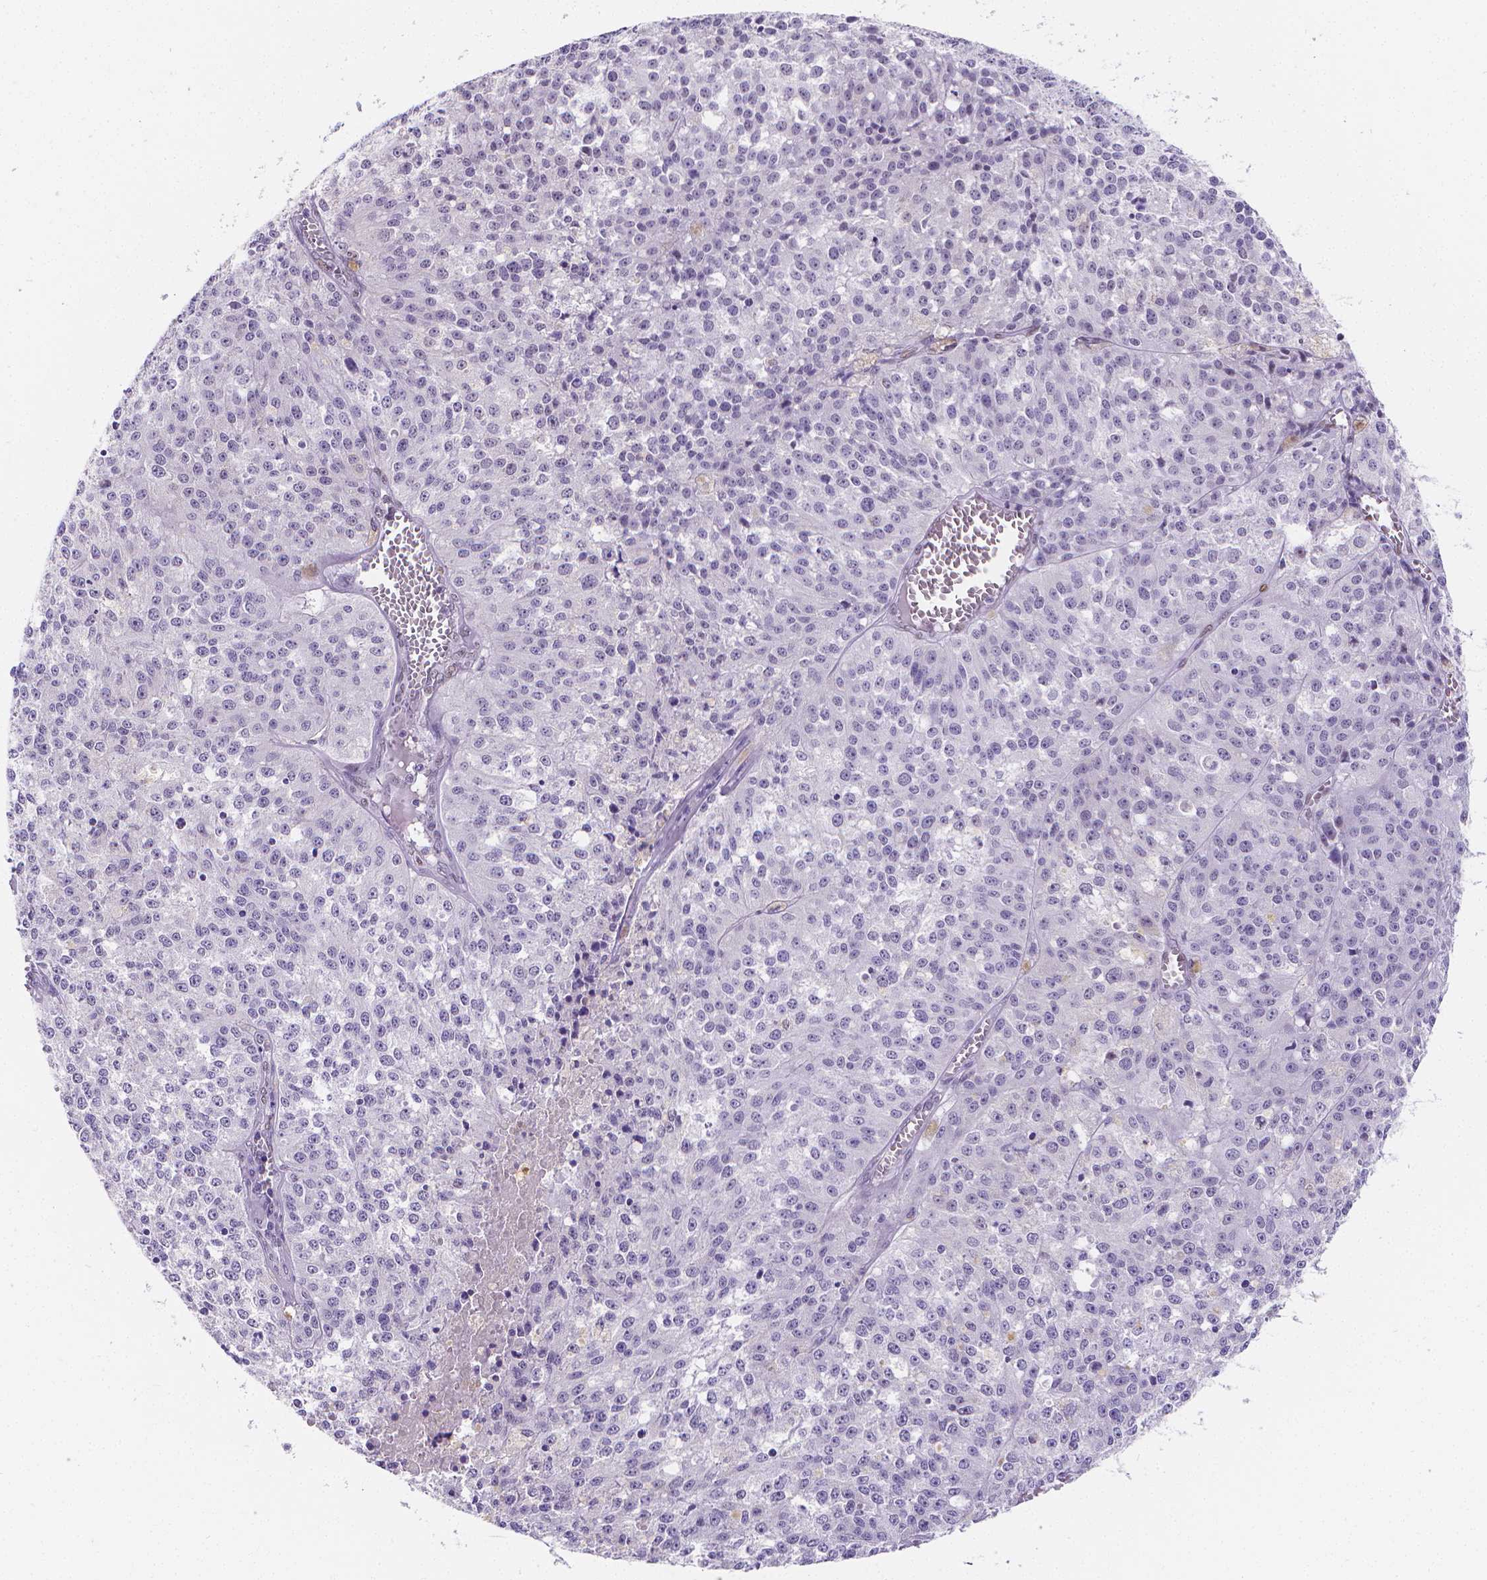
{"staining": {"intensity": "negative", "quantity": "none", "location": "none"}, "tissue": "melanoma", "cell_type": "Tumor cells", "image_type": "cancer", "snomed": [{"axis": "morphology", "description": "Malignant melanoma, Metastatic site"}, {"axis": "topography", "description": "Lymph node"}], "caption": "IHC micrograph of human melanoma stained for a protein (brown), which shows no staining in tumor cells.", "gene": "MEF2C", "patient": {"sex": "female", "age": 64}}